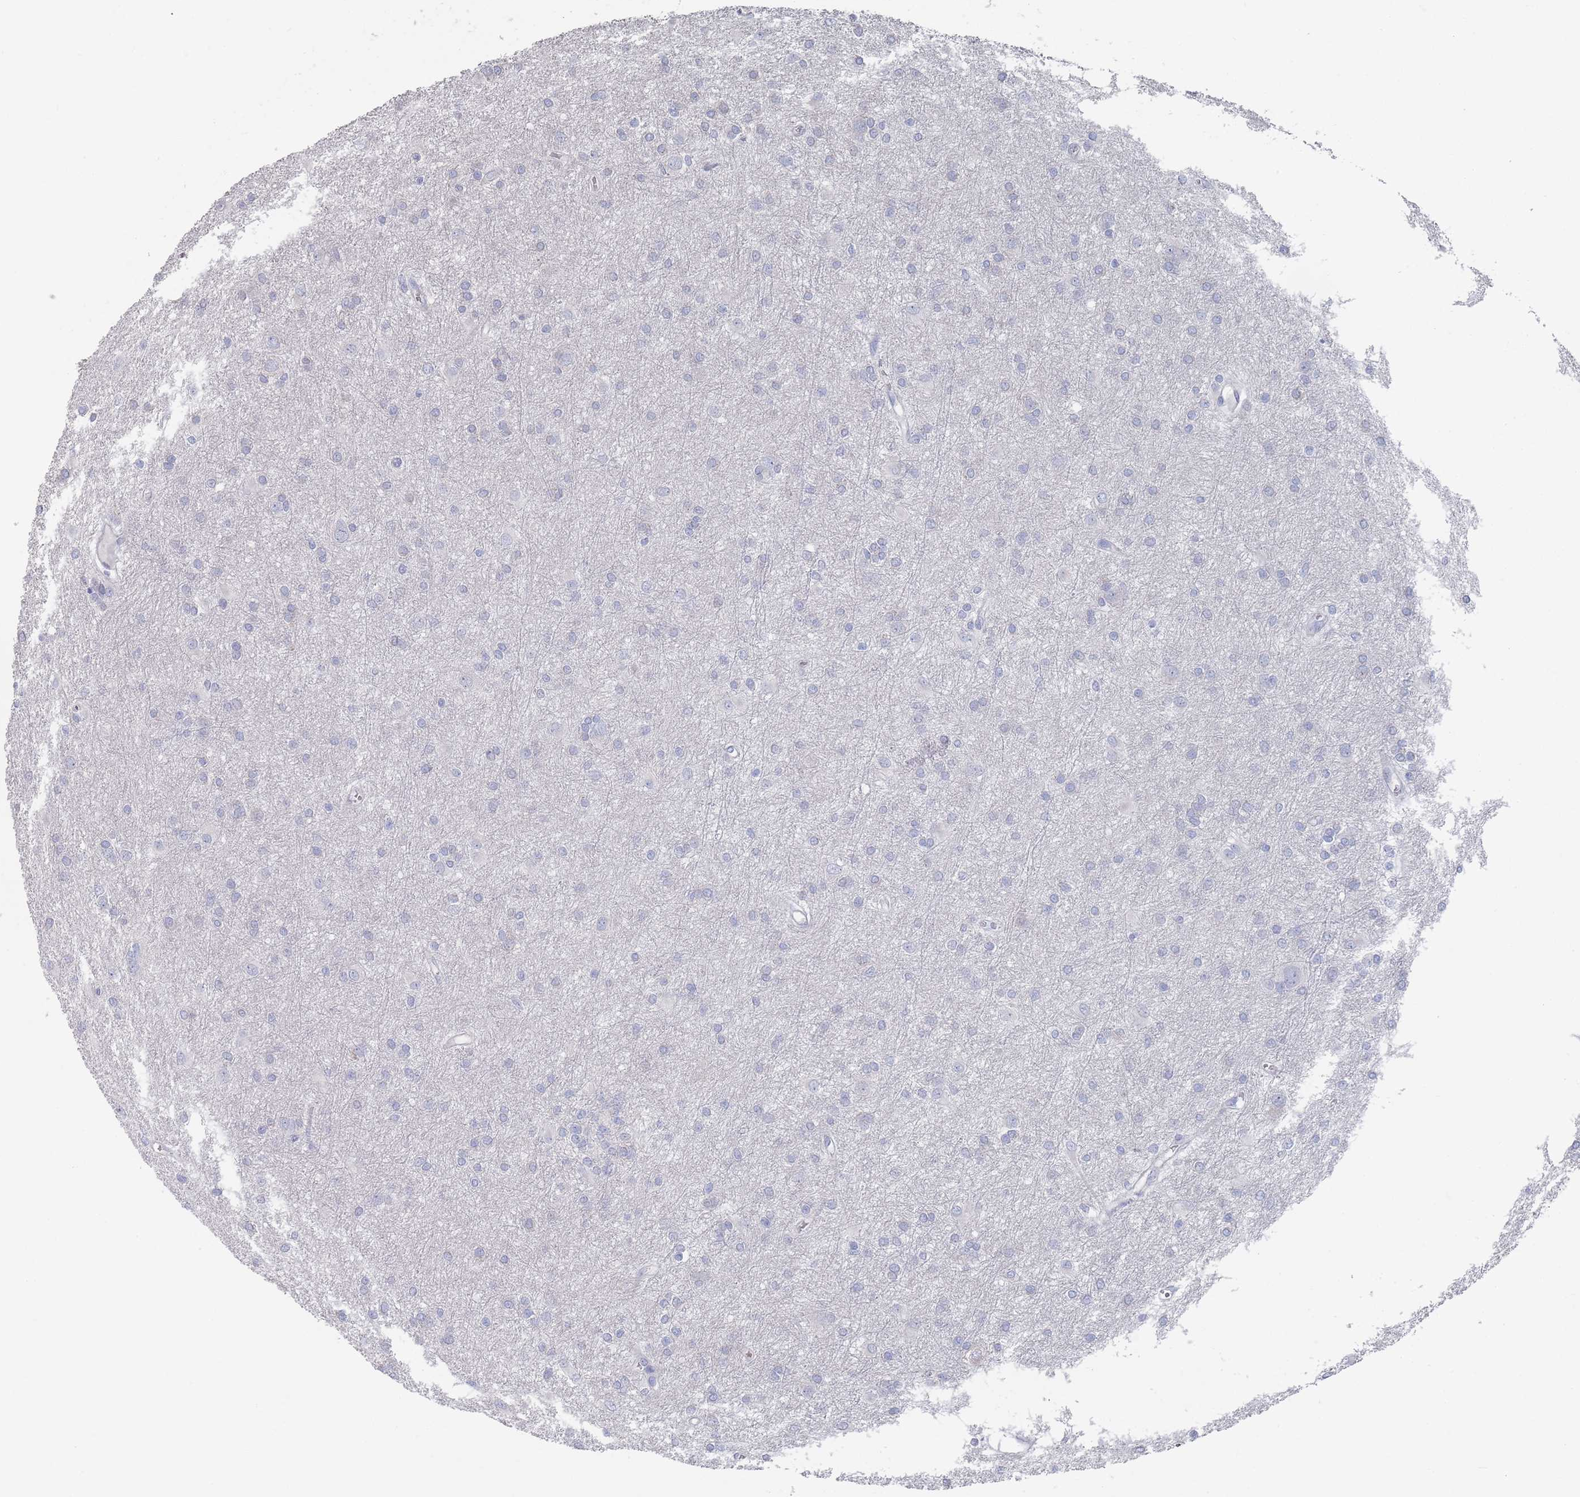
{"staining": {"intensity": "negative", "quantity": "none", "location": "none"}, "tissue": "glioma", "cell_type": "Tumor cells", "image_type": "cancer", "snomed": [{"axis": "morphology", "description": "Glioma, malignant, High grade"}, {"axis": "topography", "description": "Brain"}], "caption": "Immunohistochemistry (IHC) photomicrograph of human glioma stained for a protein (brown), which displays no expression in tumor cells.", "gene": "TMCO3", "patient": {"sex": "female", "age": 50}}